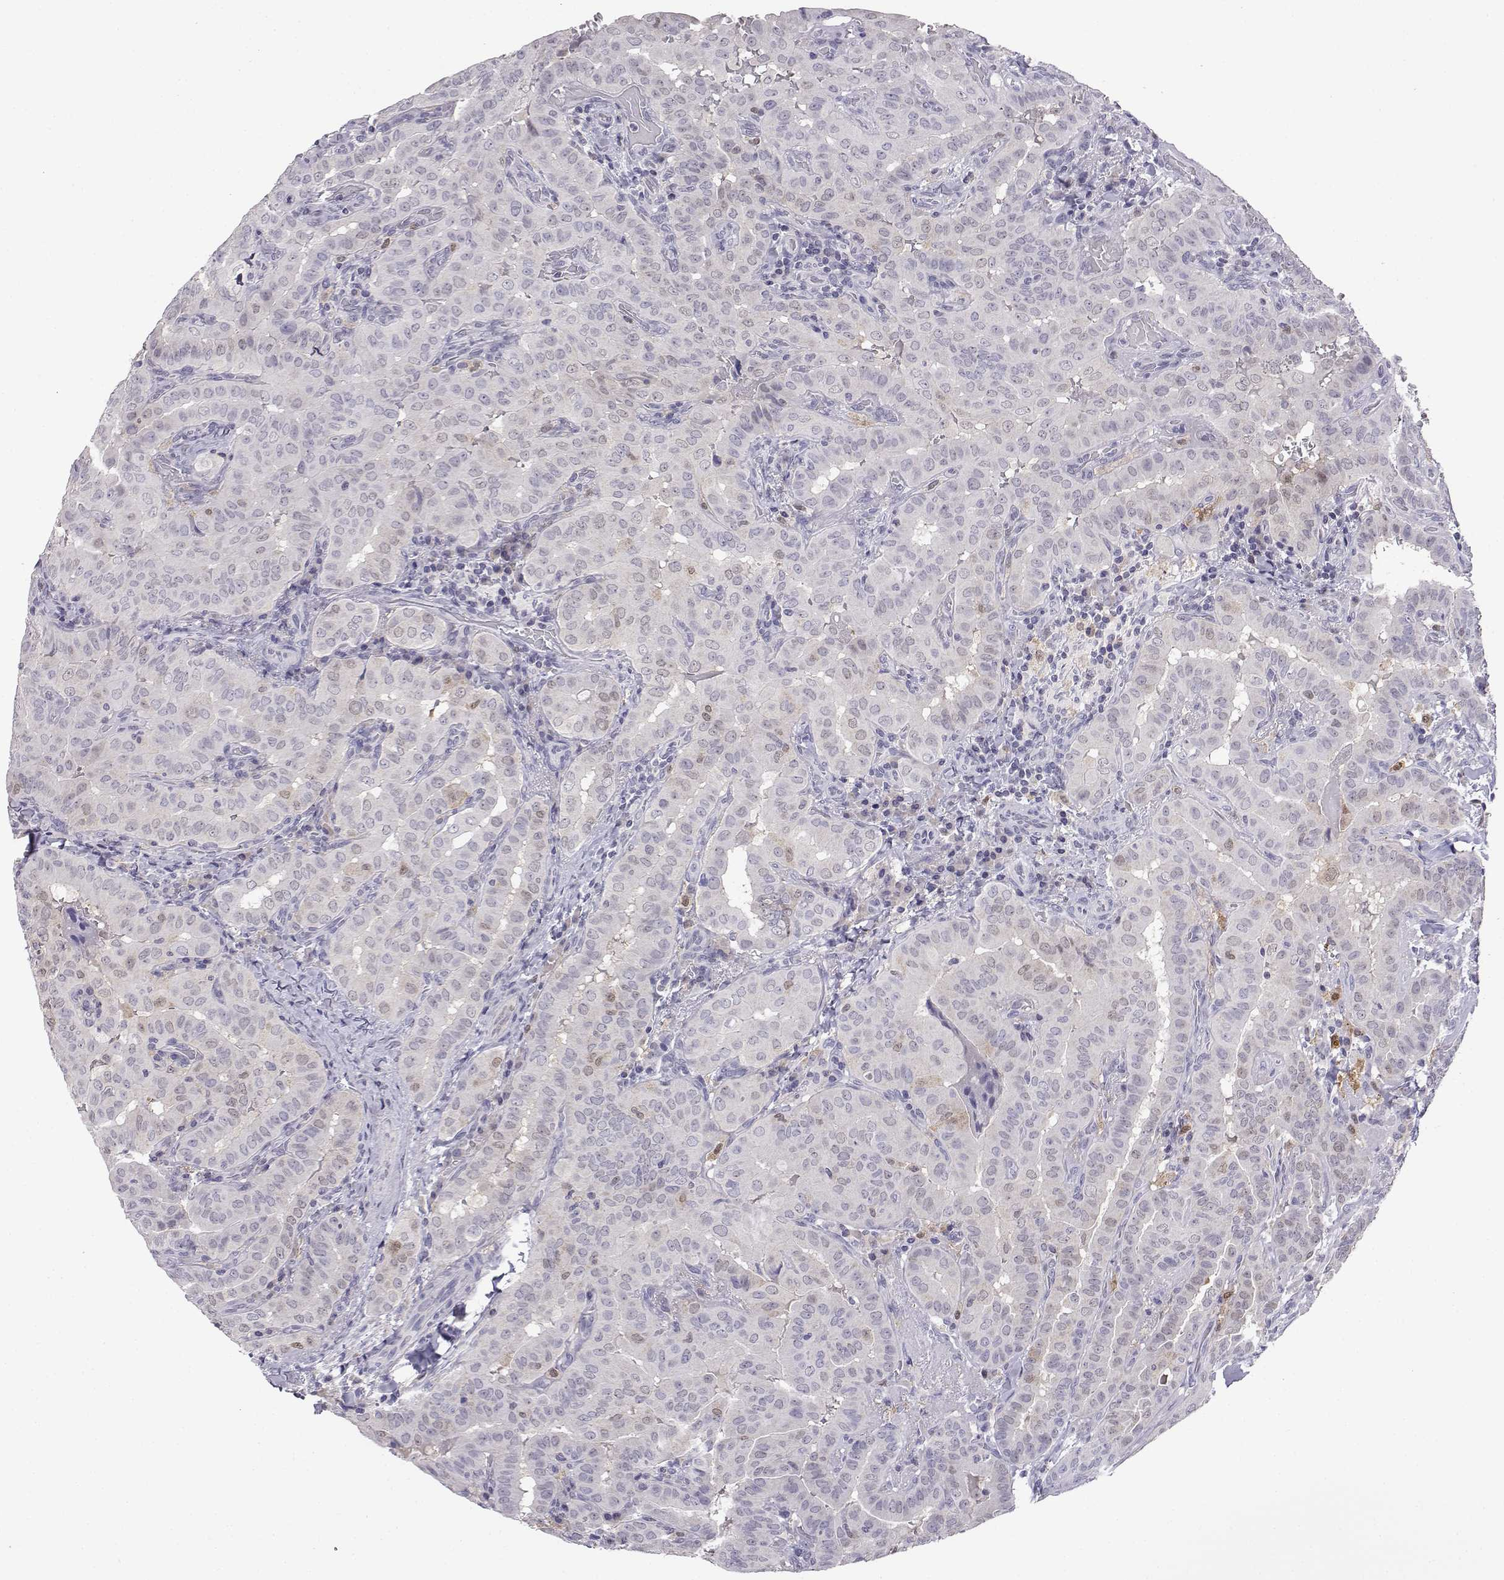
{"staining": {"intensity": "negative", "quantity": "none", "location": "none"}, "tissue": "thyroid cancer", "cell_type": "Tumor cells", "image_type": "cancer", "snomed": [{"axis": "morphology", "description": "Papillary adenocarcinoma, NOS"}, {"axis": "morphology", "description": "Papillary adenoma metastatic"}, {"axis": "topography", "description": "Thyroid gland"}], "caption": "A high-resolution histopathology image shows IHC staining of thyroid cancer, which displays no significant staining in tumor cells.", "gene": "AKR1B1", "patient": {"sex": "female", "age": 50}}